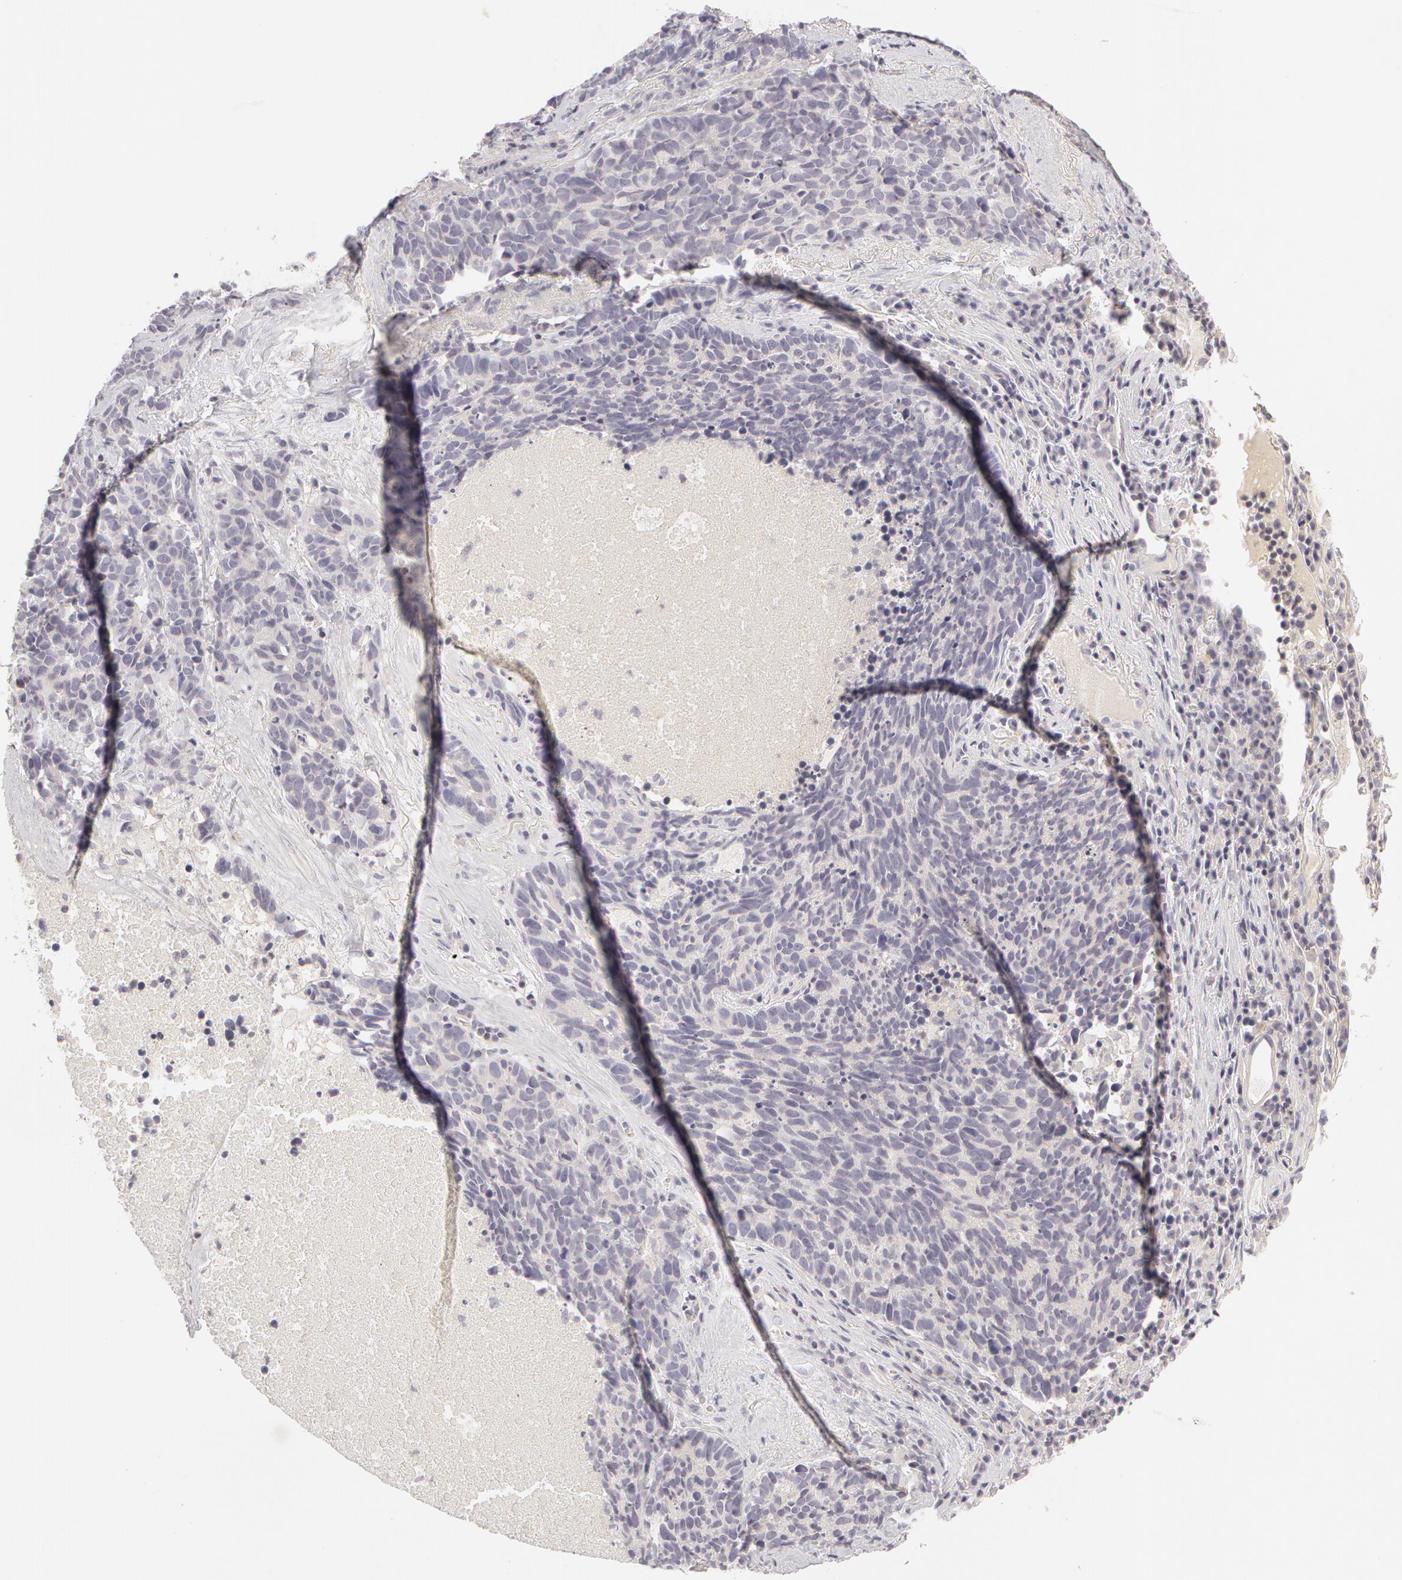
{"staining": {"intensity": "negative", "quantity": "none", "location": "none"}, "tissue": "lung cancer", "cell_type": "Tumor cells", "image_type": "cancer", "snomed": [{"axis": "morphology", "description": "Neoplasm, malignant, NOS"}, {"axis": "topography", "description": "Lung"}], "caption": "High power microscopy histopathology image of an IHC image of lung cancer, revealing no significant expression in tumor cells.", "gene": "ABCB1", "patient": {"sex": "female", "age": 75}}